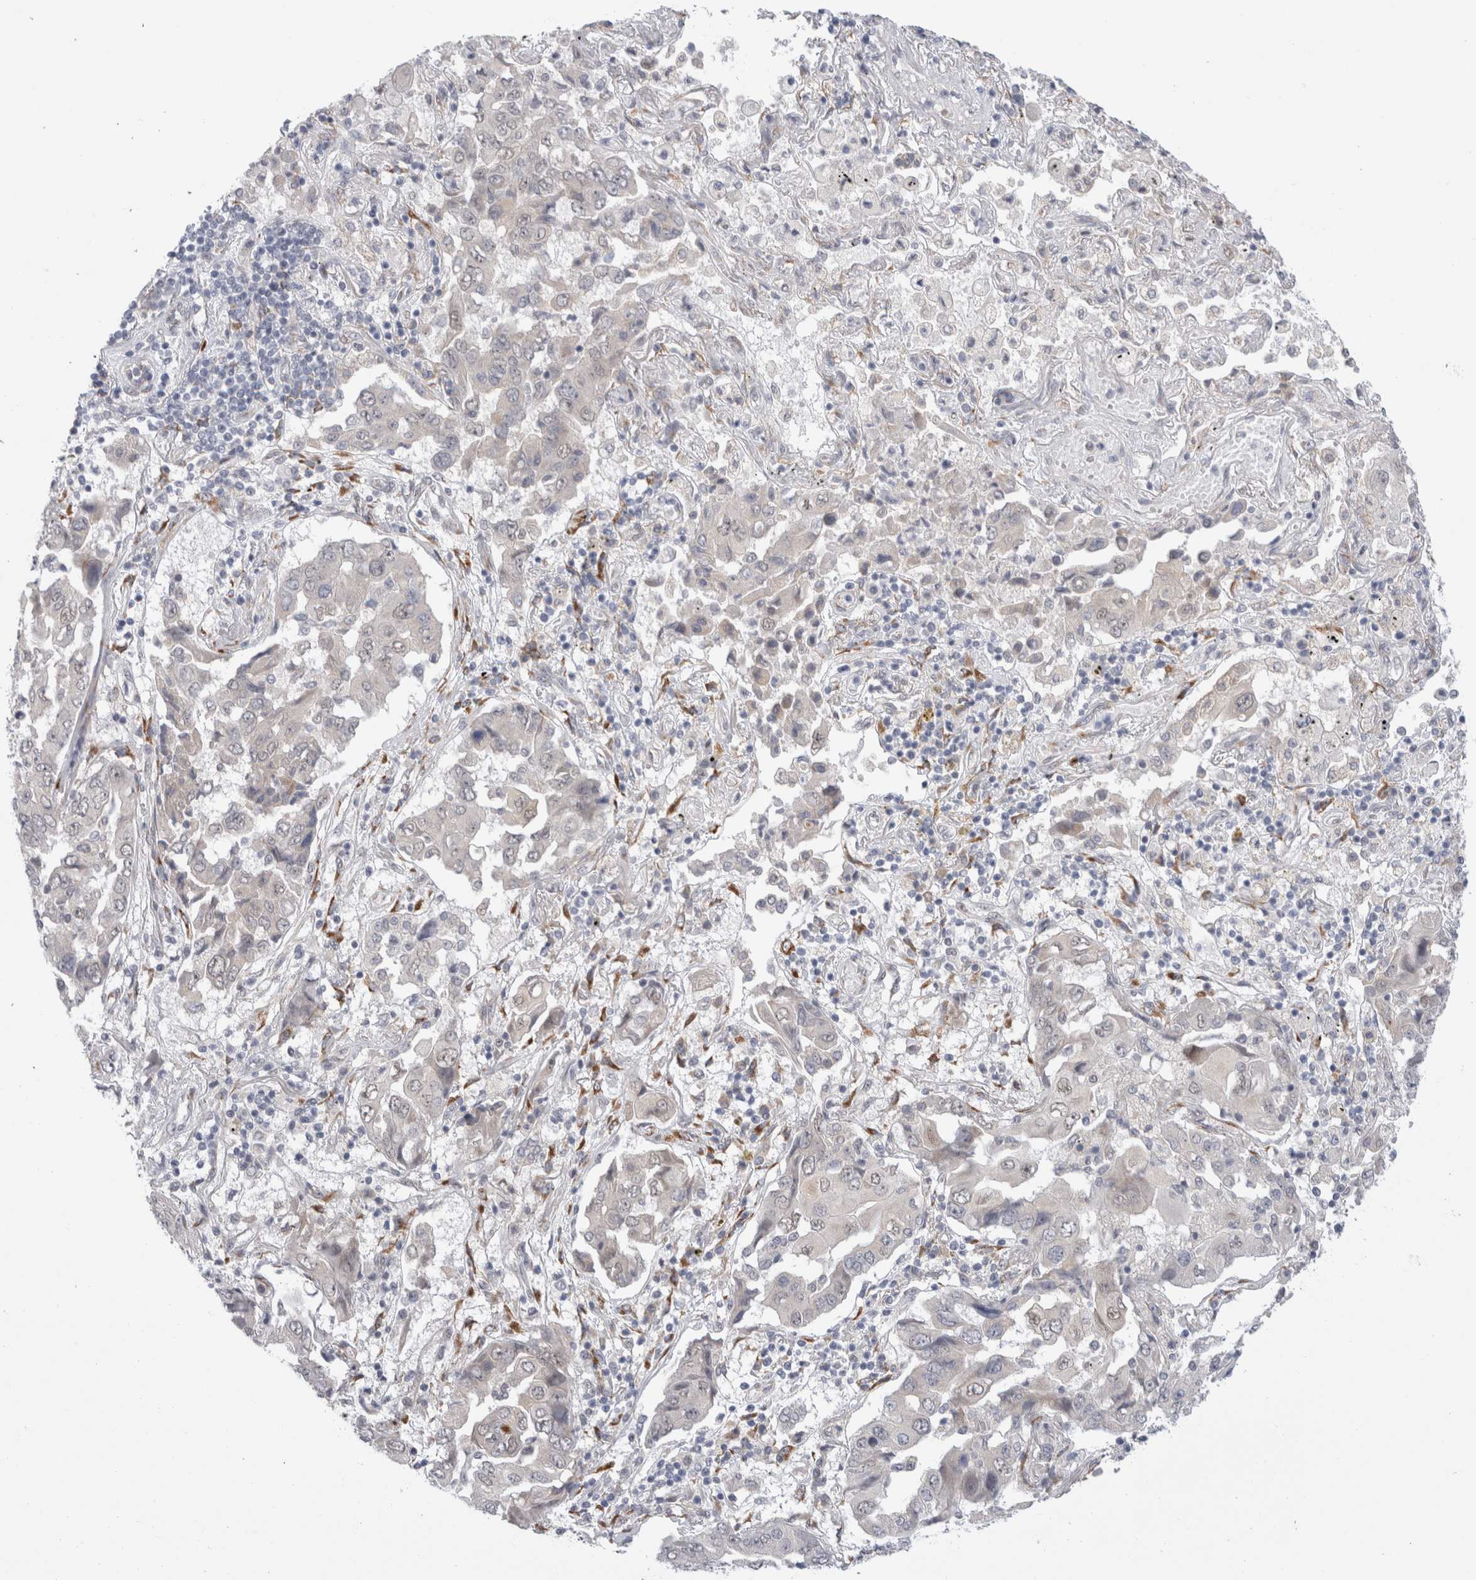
{"staining": {"intensity": "negative", "quantity": "none", "location": "none"}, "tissue": "lung cancer", "cell_type": "Tumor cells", "image_type": "cancer", "snomed": [{"axis": "morphology", "description": "Adenocarcinoma, NOS"}, {"axis": "topography", "description": "Lung"}], "caption": "This photomicrograph is of lung cancer stained with immunohistochemistry (IHC) to label a protein in brown with the nuclei are counter-stained blue. There is no staining in tumor cells. Nuclei are stained in blue.", "gene": "TRMT1L", "patient": {"sex": "female", "age": 65}}